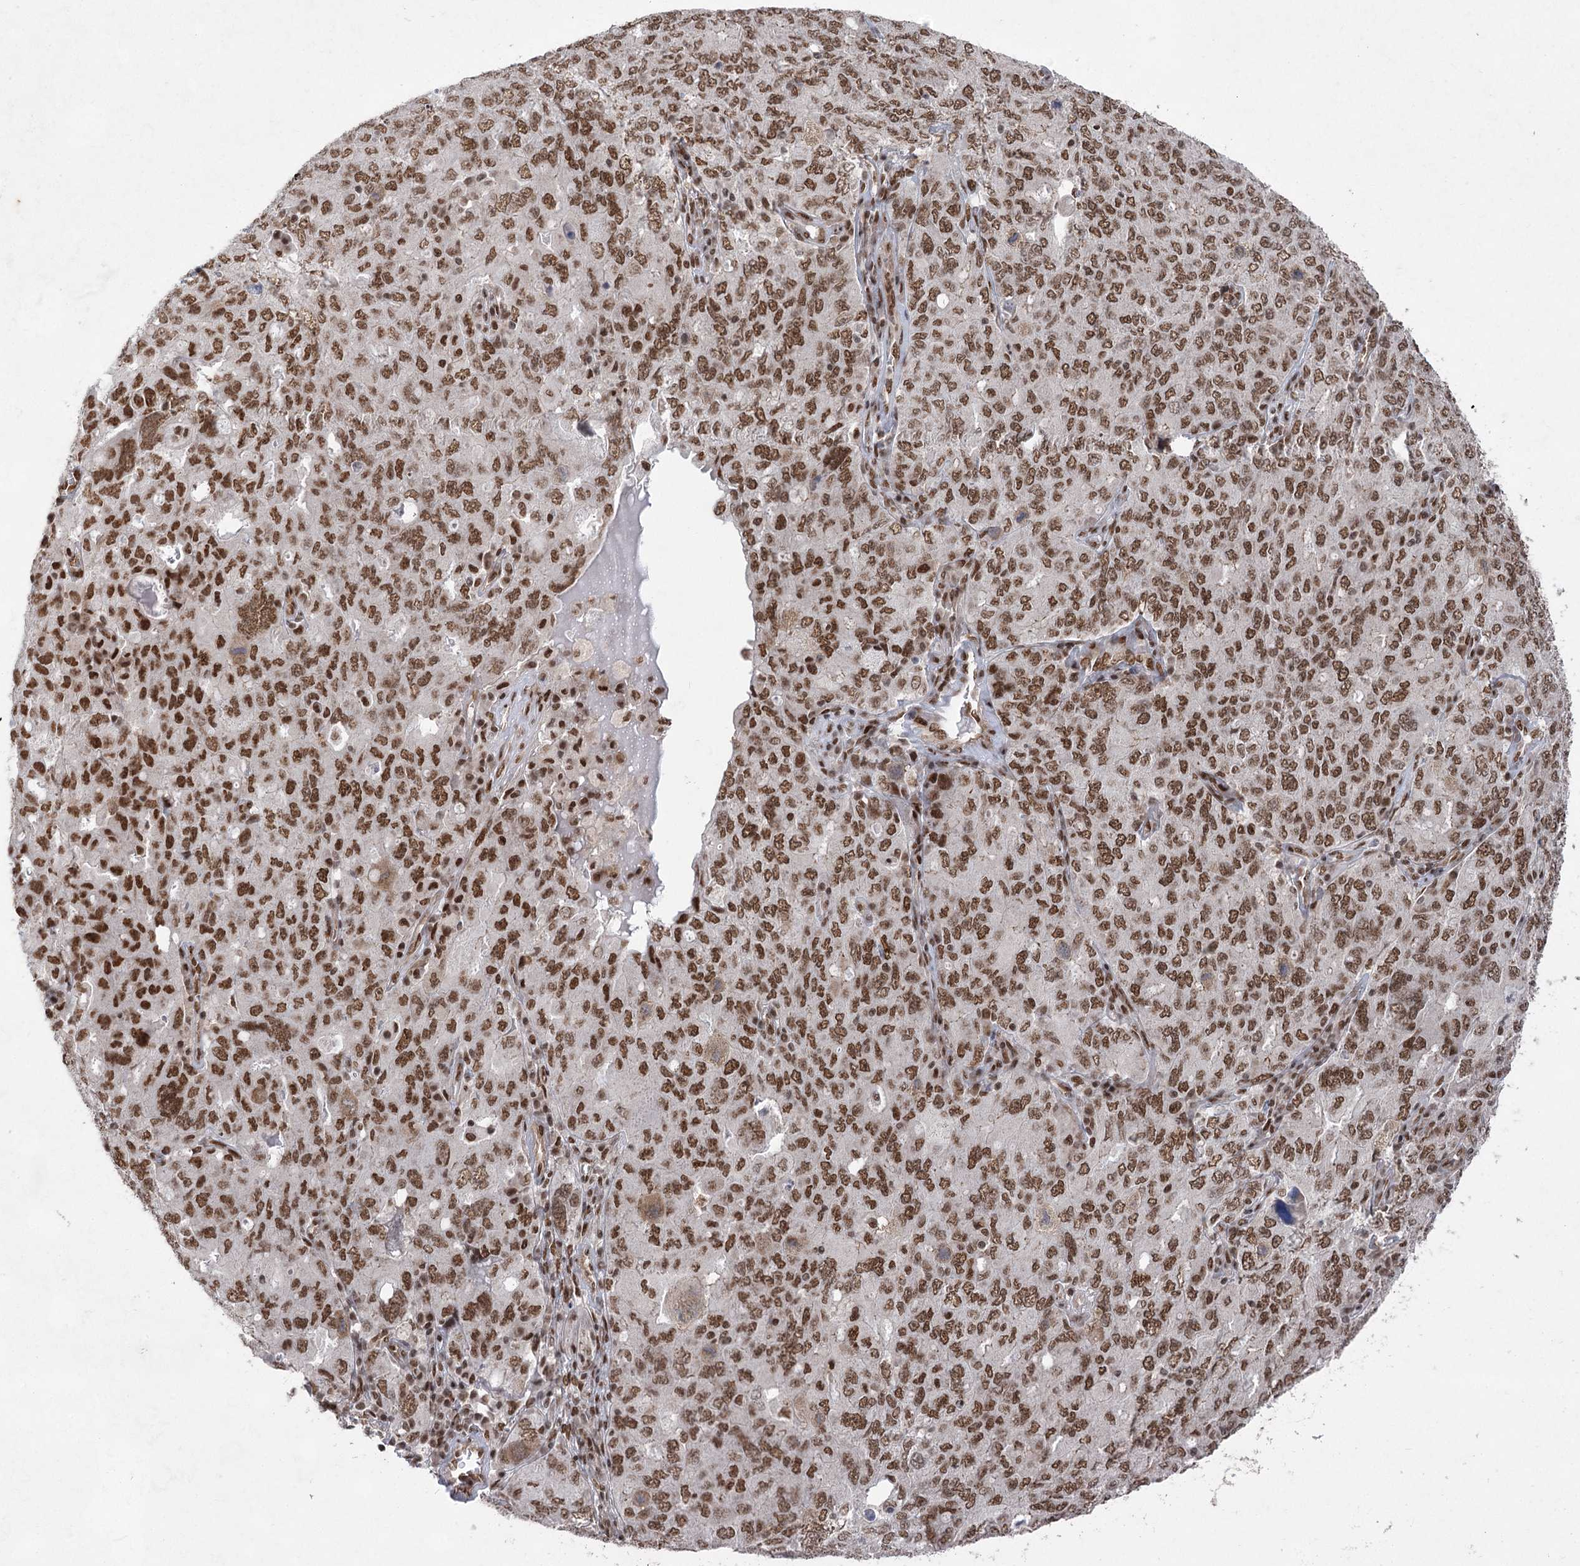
{"staining": {"intensity": "moderate", "quantity": ">75%", "location": "nuclear"}, "tissue": "ovarian cancer", "cell_type": "Tumor cells", "image_type": "cancer", "snomed": [{"axis": "morphology", "description": "Carcinoma, endometroid"}, {"axis": "topography", "description": "Ovary"}], "caption": "Immunohistochemistry (DAB (3,3'-diaminobenzidine)) staining of human endometroid carcinoma (ovarian) shows moderate nuclear protein expression in about >75% of tumor cells.", "gene": "ZCCHC8", "patient": {"sex": "female", "age": 62}}